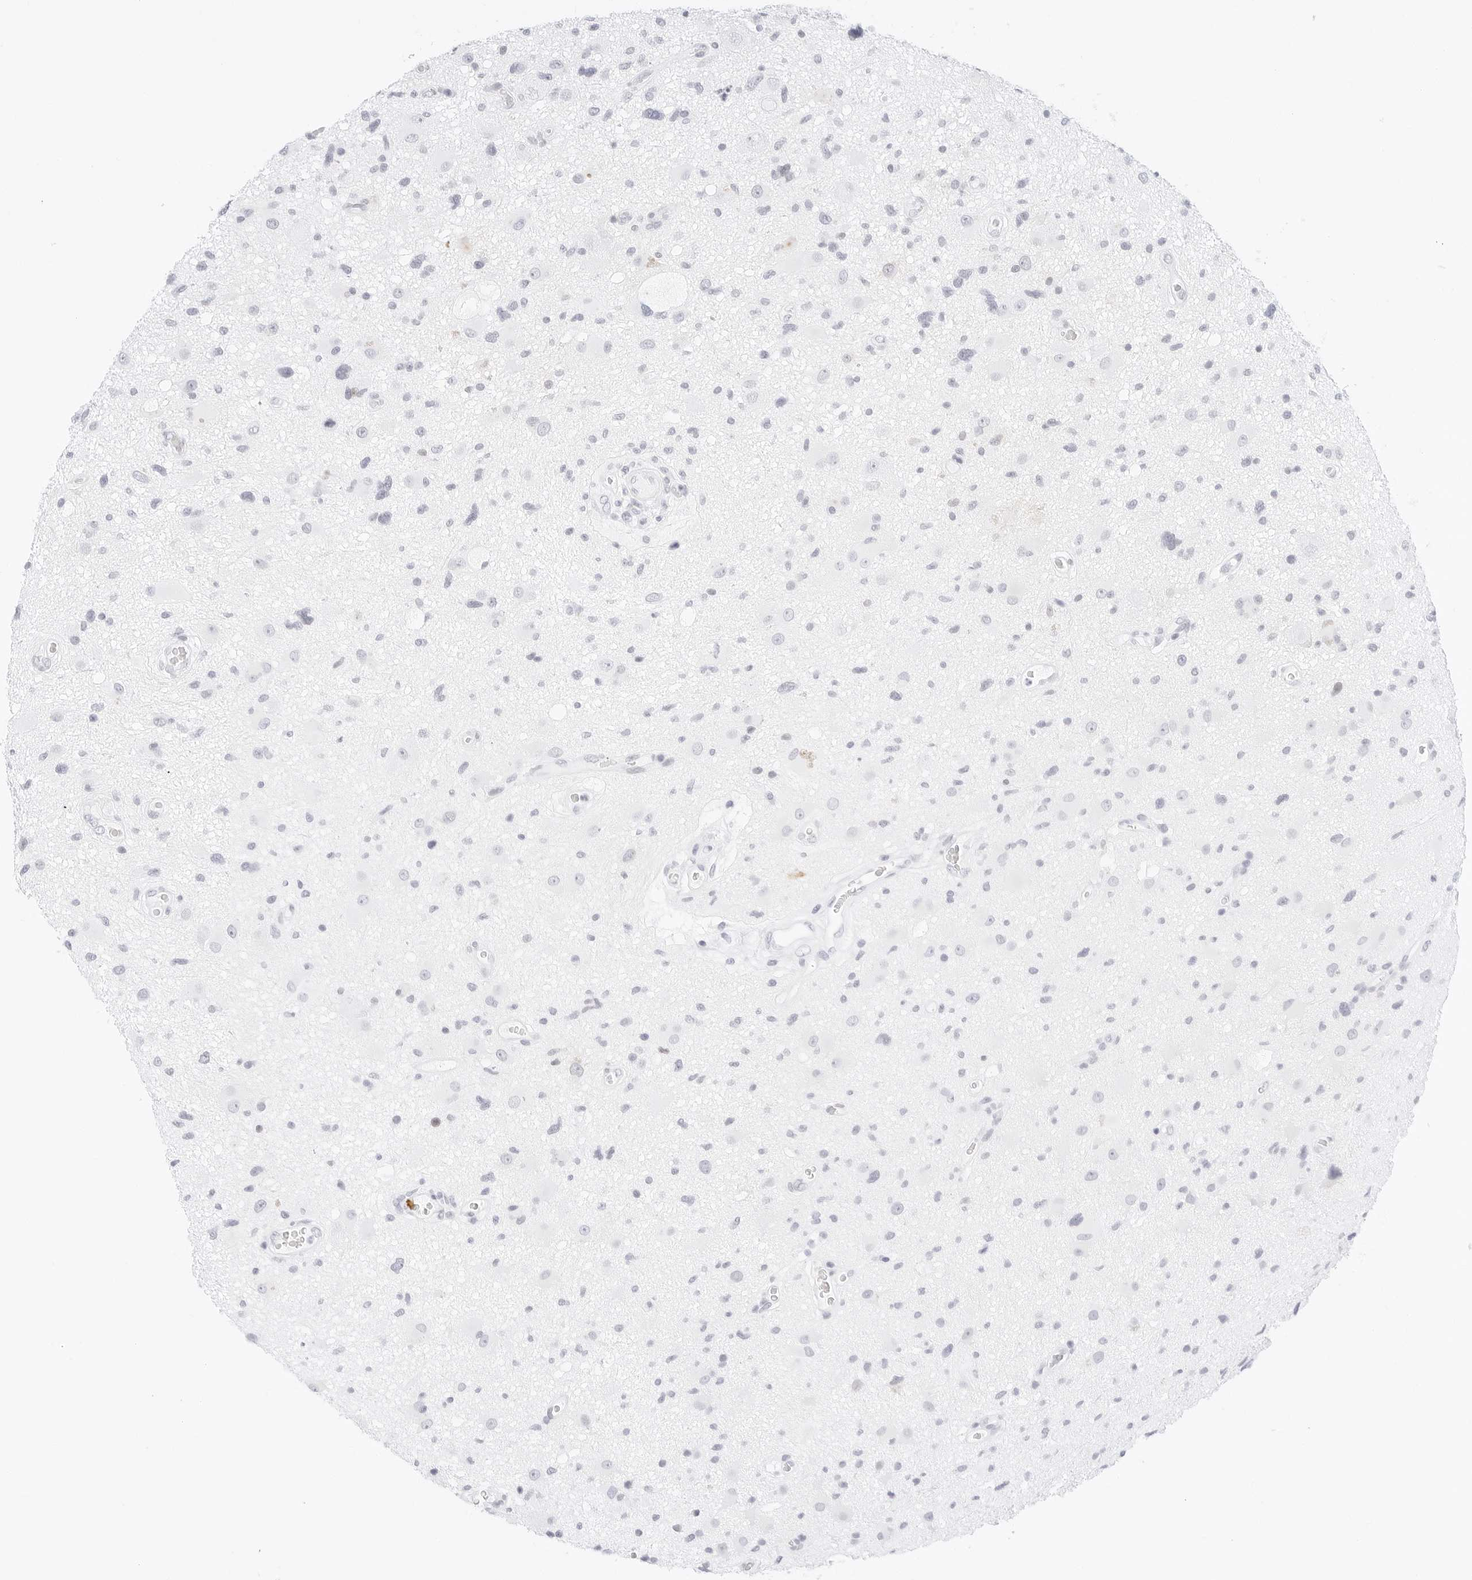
{"staining": {"intensity": "negative", "quantity": "none", "location": "none"}, "tissue": "glioma", "cell_type": "Tumor cells", "image_type": "cancer", "snomed": [{"axis": "morphology", "description": "Glioma, malignant, High grade"}, {"axis": "topography", "description": "Brain"}], "caption": "High magnification brightfield microscopy of glioma stained with DAB (3,3'-diaminobenzidine) (brown) and counterstained with hematoxylin (blue): tumor cells show no significant expression.", "gene": "CDH1", "patient": {"sex": "male", "age": 33}}